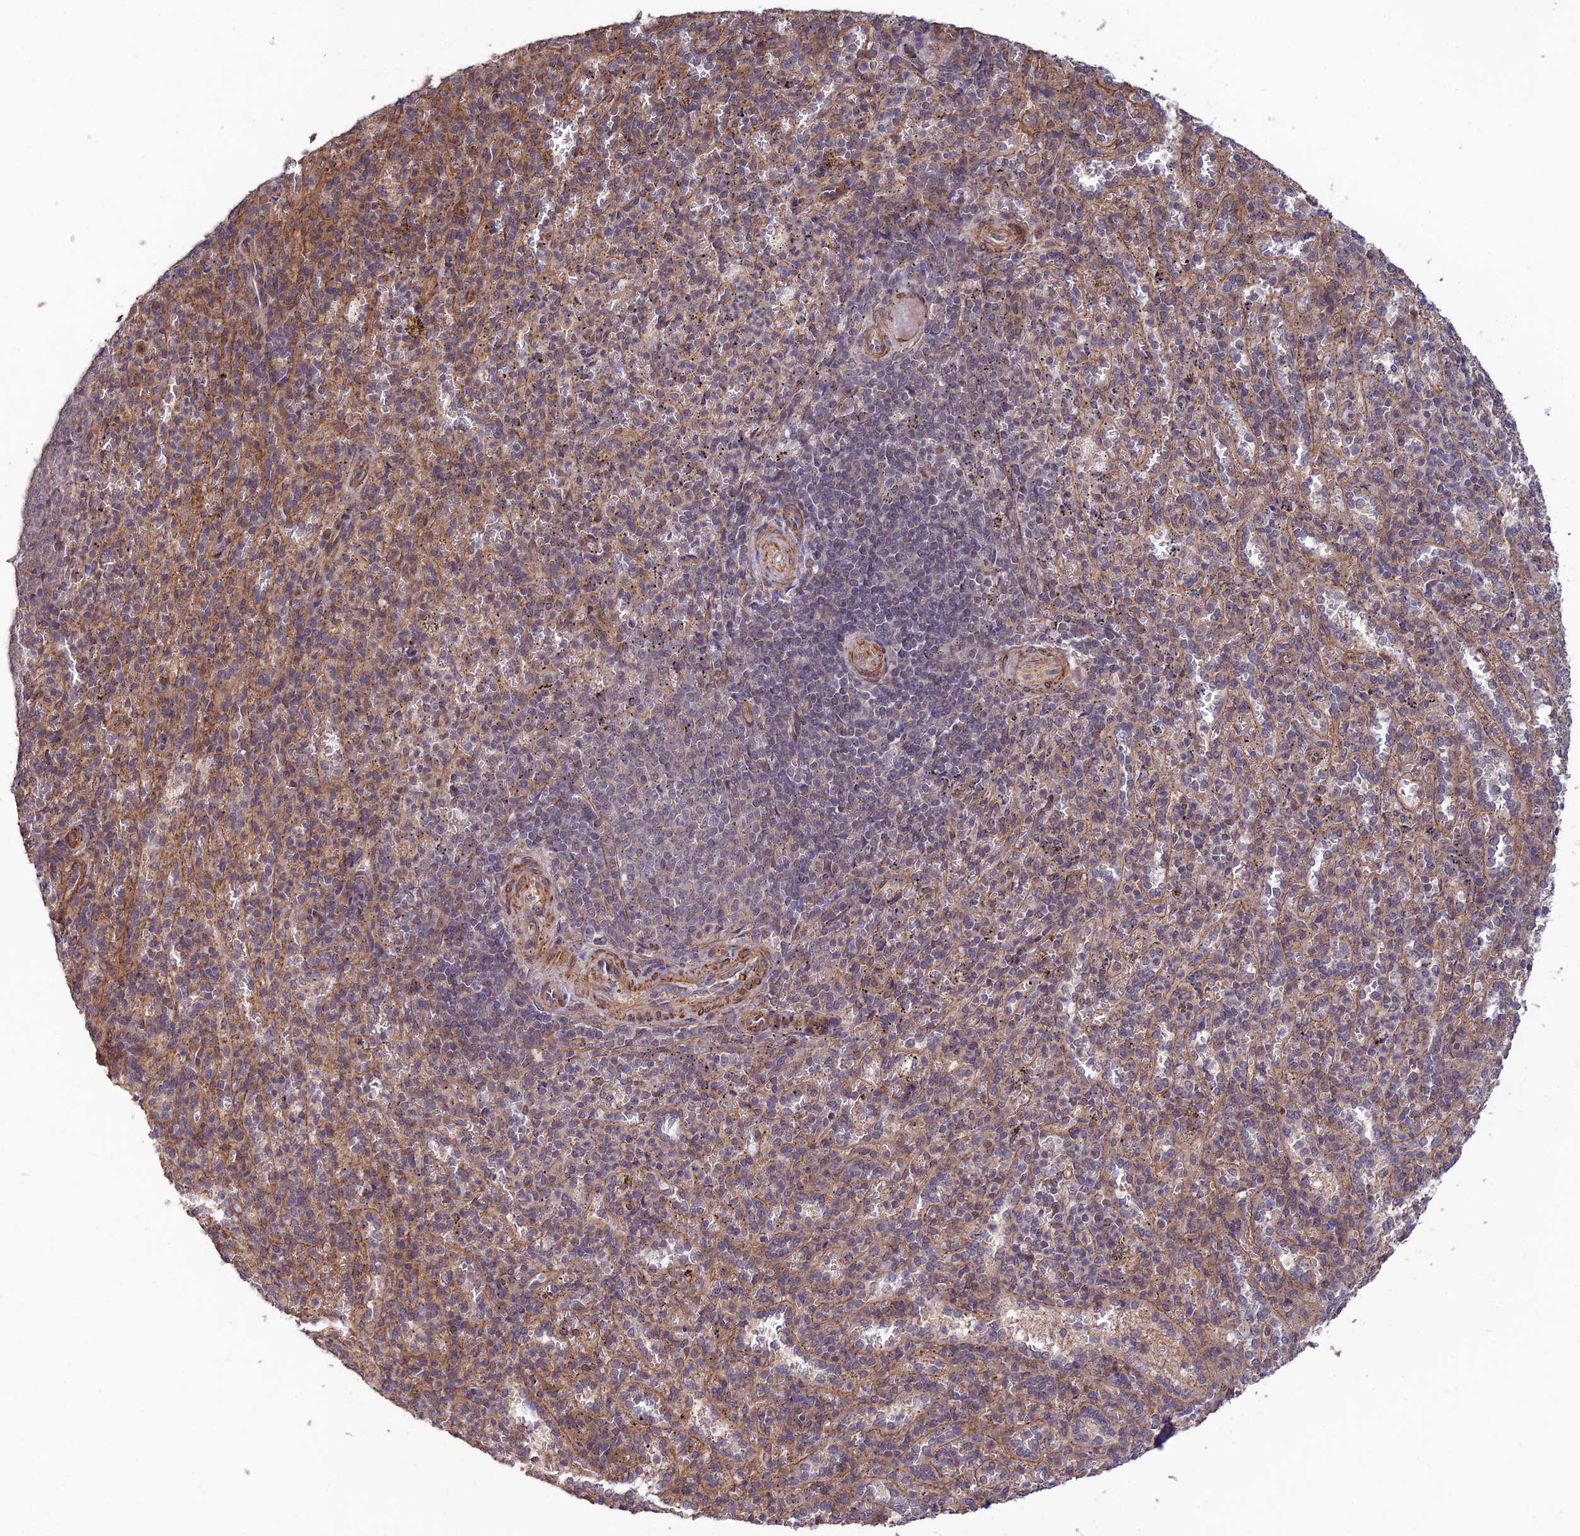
{"staining": {"intensity": "moderate", "quantity": "<25%", "location": "cytoplasmic/membranous"}, "tissue": "spleen", "cell_type": "Cells in red pulp", "image_type": "normal", "snomed": [{"axis": "morphology", "description": "Normal tissue, NOS"}, {"axis": "topography", "description": "Spleen"}], "caption": "Immunohistochemical staining of unremarkable human spleen exhibits low levels of moderate cytoplasmic/membranous positivity in approximately <25% of cells in red pulp.", "gene": "PAGR1", "patient": {"sex": "female", "age": 21}}